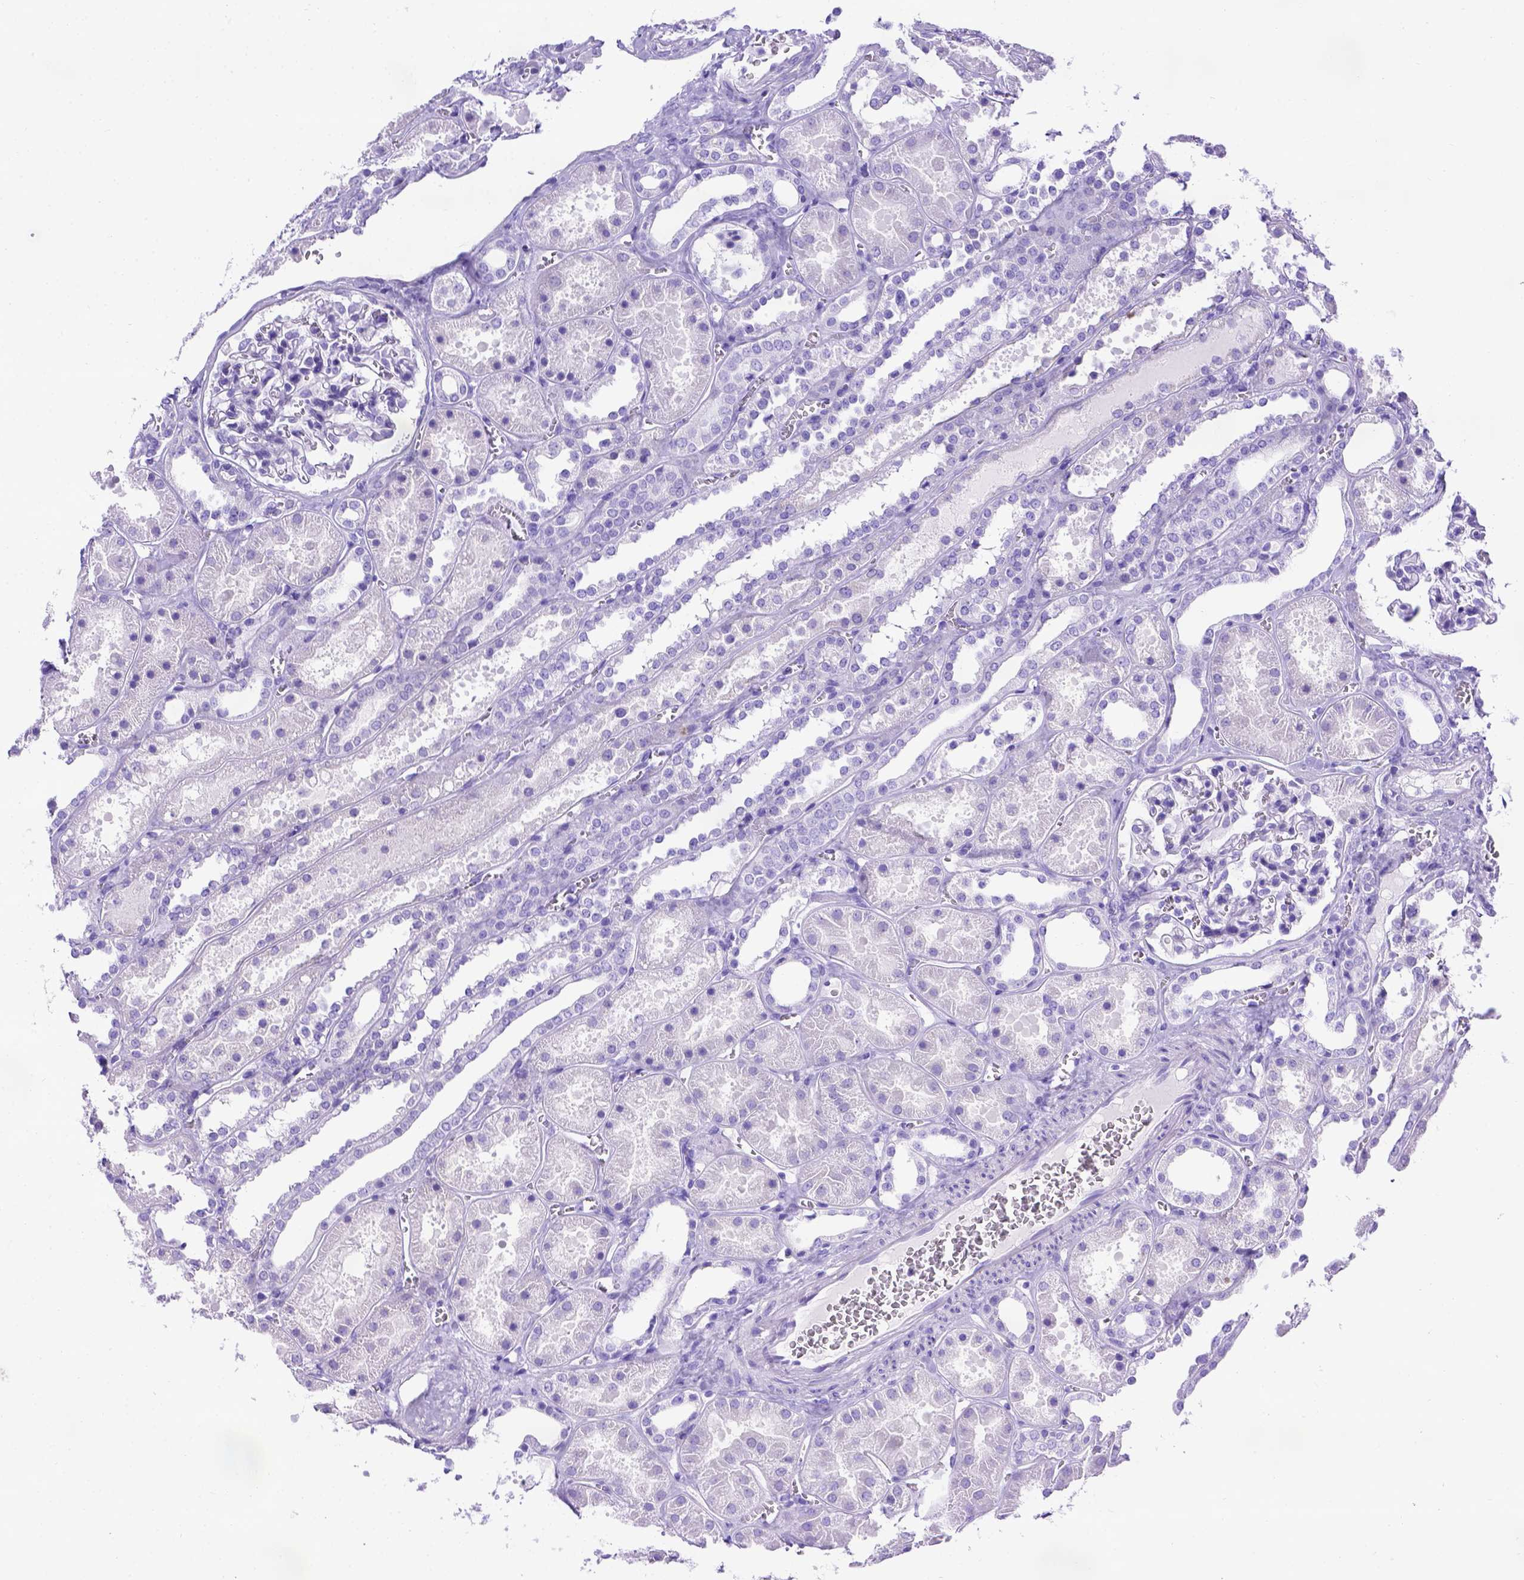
{"staining": {"intensity": "negative", "quantity": "none", "location": "none"}, "tissue": "kidney", "cell_type": "Cells in glomeruli", "image_type": "normal", "snomed": [{"axis": "morphology", "description": "Normal tissue, NOS"}, {"axis": "topography", "description": "Kidney"}], "caption": "Immunohistochemical staining of unremarkable human kidney shows no significant expression in cells in glomeruli. The staining is performed using DAB brown chromogen with nuclei counter-stained in using hematoxylin.", "gene": "MEOX2", "patient": {"sex": "female", "age": 41}}